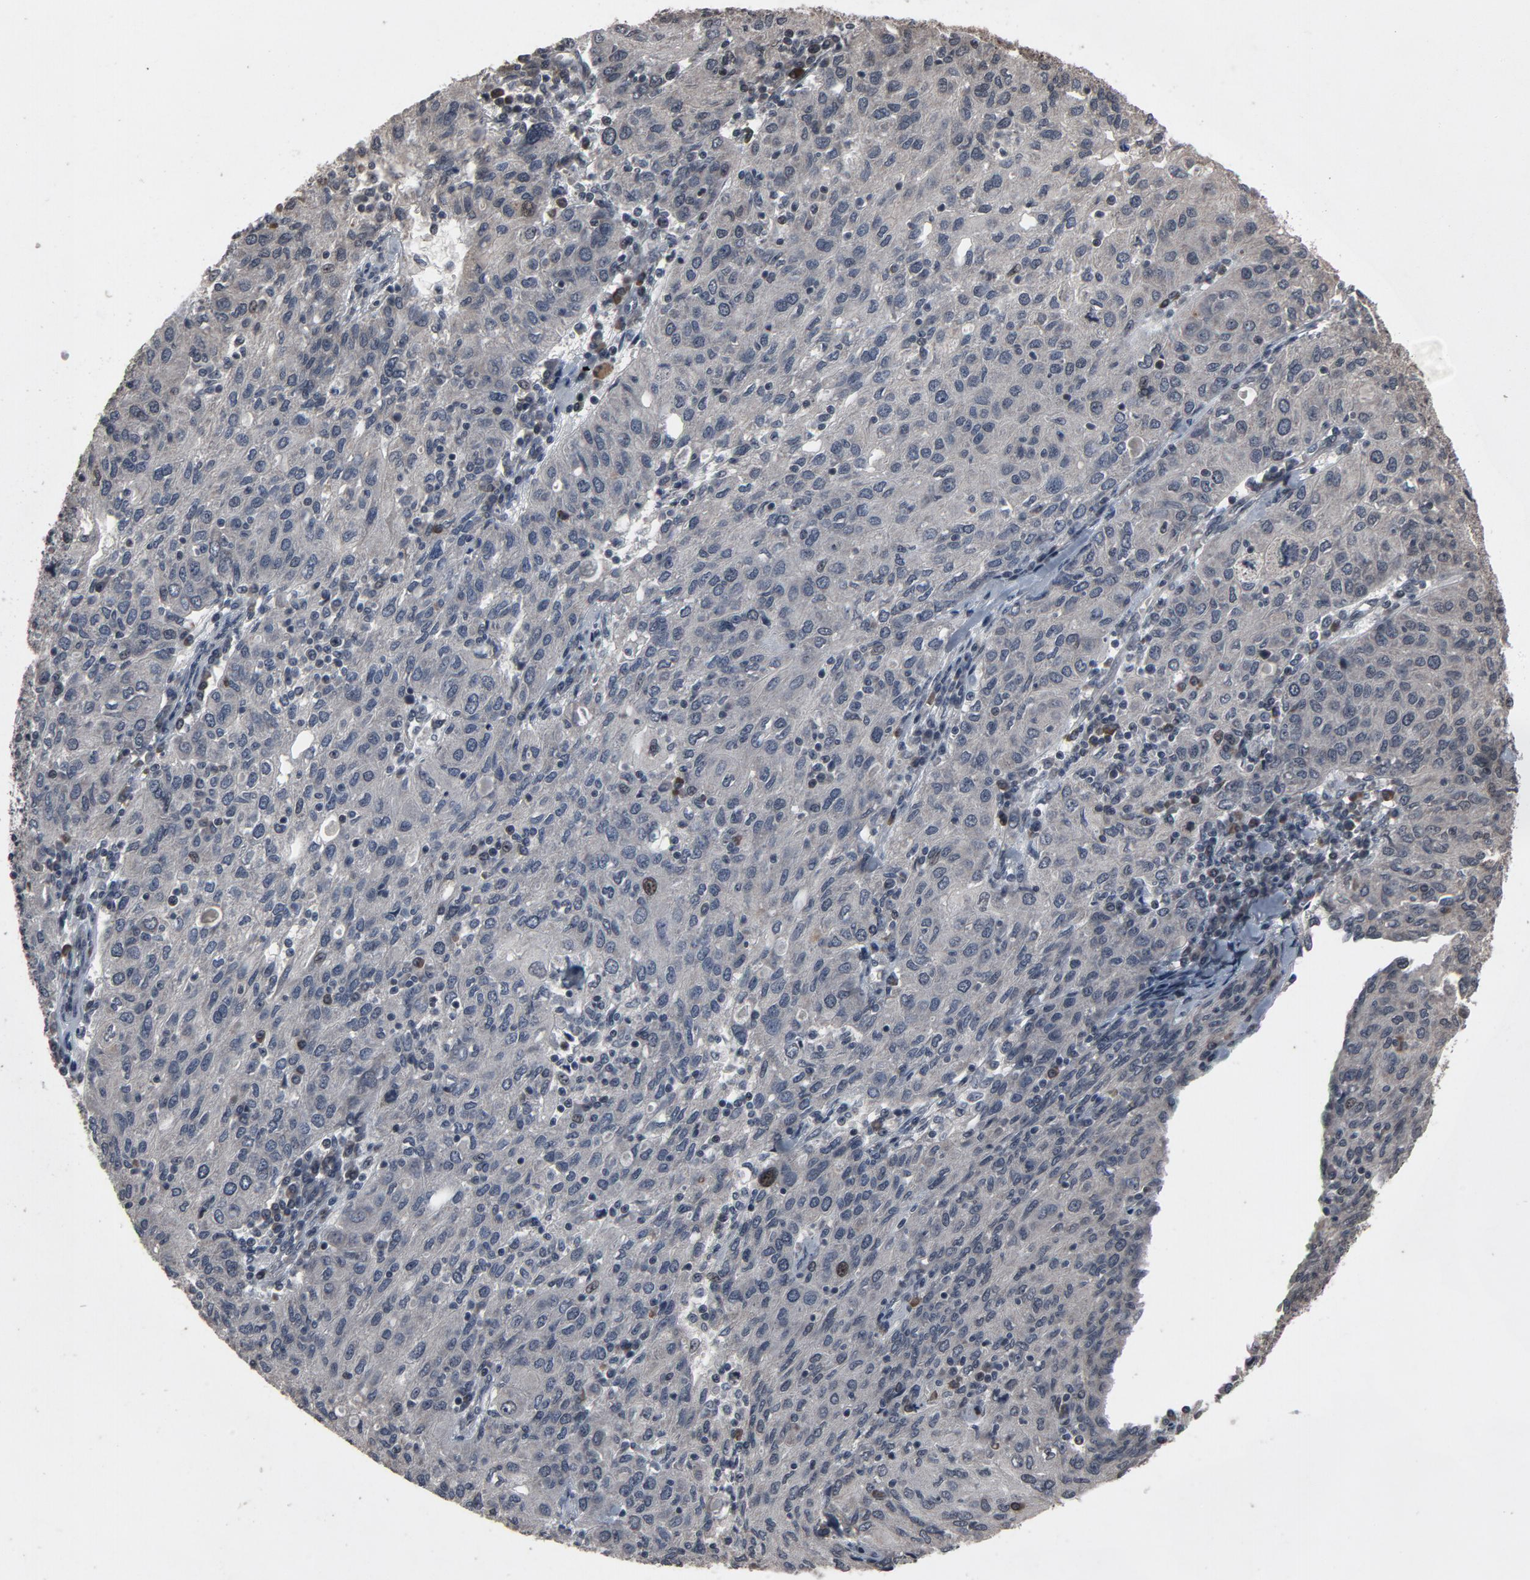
{"staining": {"intensity": "weak", "quantity": "<25%", "location": "nuclear"}, "tissue": "ovarian cancer", "cell_type": "Tumor cells", "image_type": "cancer", "snomed": [{"axis": "morphology", "description": "Carcinoma, endometroid"}, {"axis": "topography", "description": "Ovary"}], "caption": "IHC image of neoplastic tissue: human ovarian cancer stained with DAB demonstrates no significant protein staining in tumor cells.", "gene": "POM121", "patient": {"sex": "female", "age": 50}}